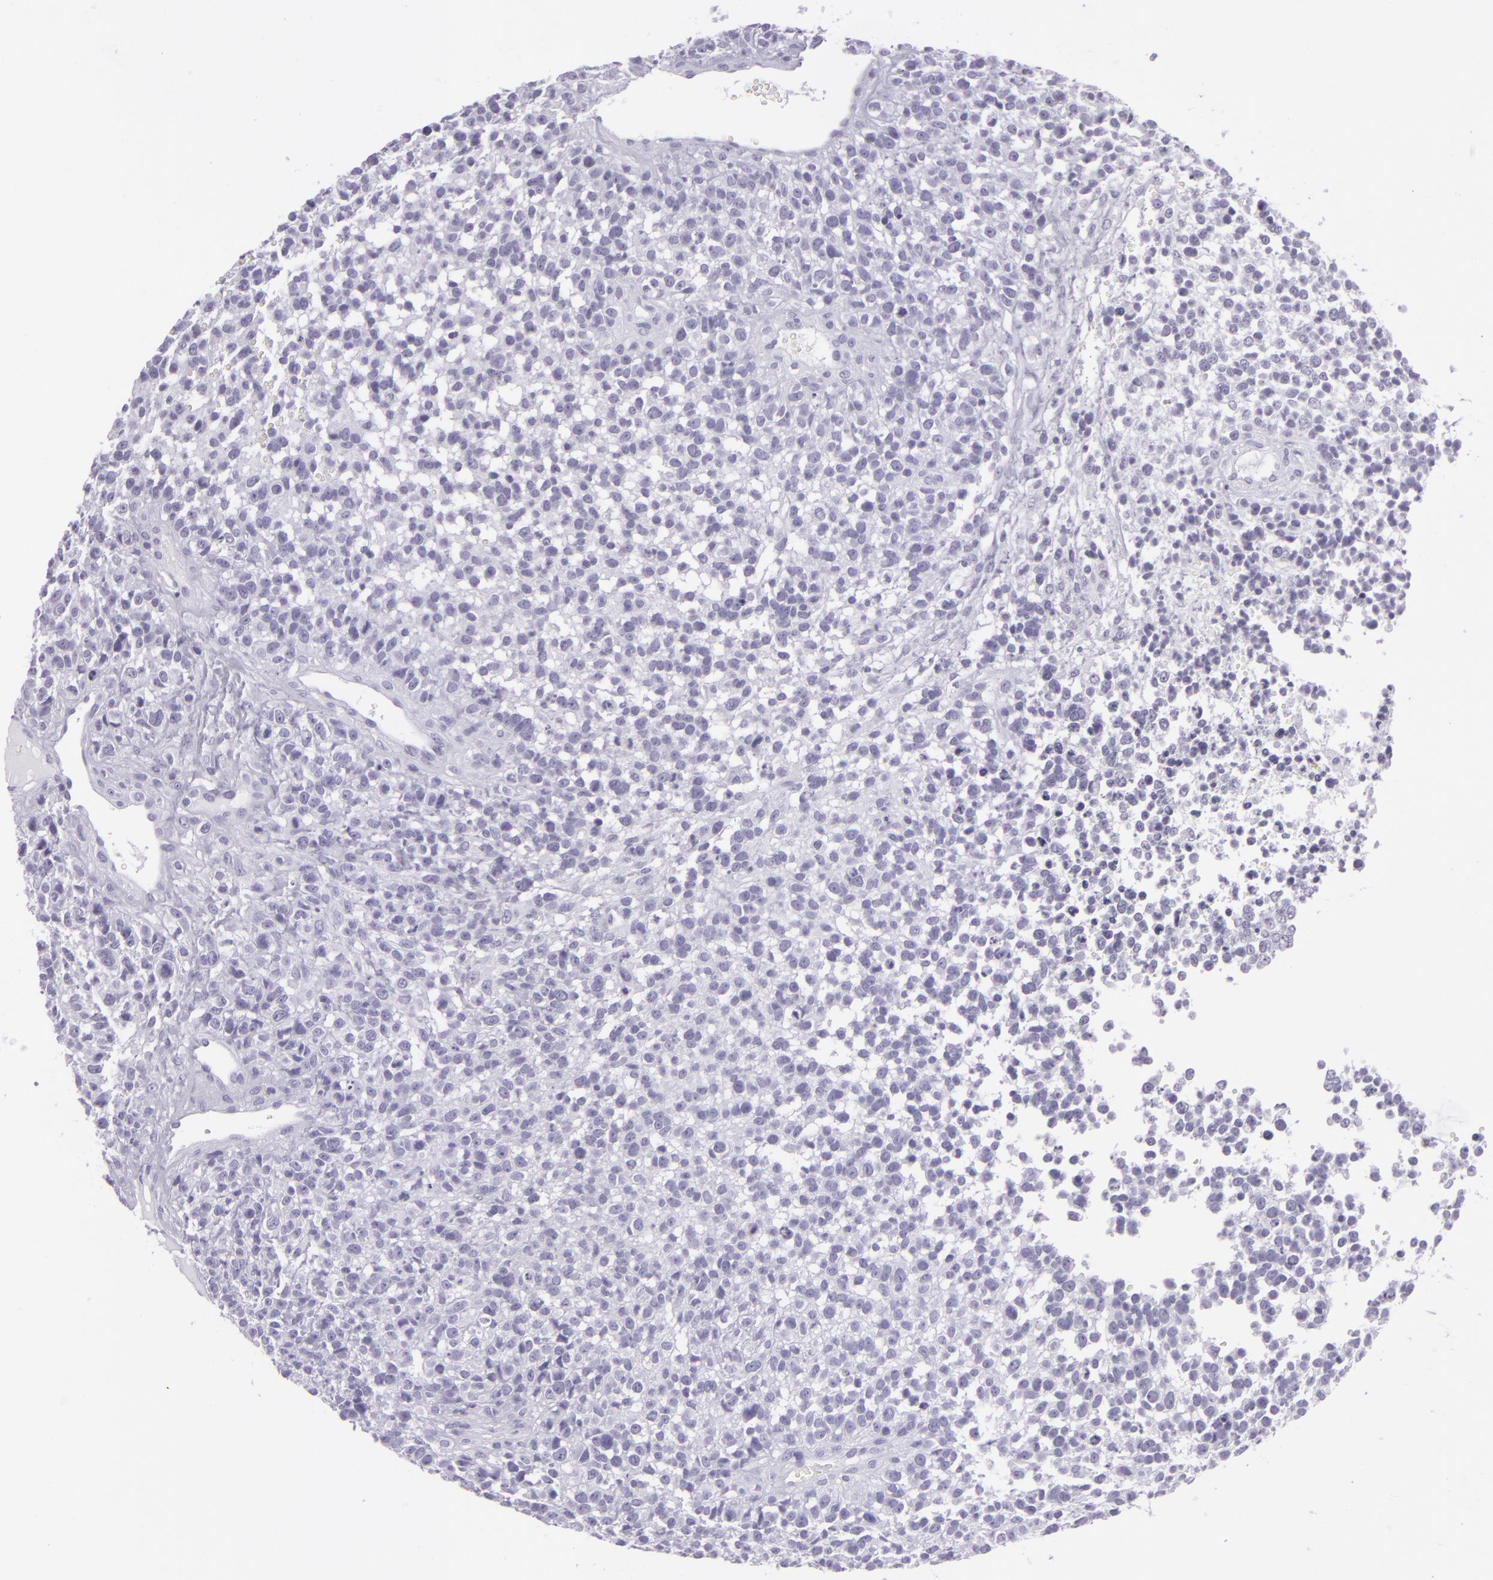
{"staining": {"intensity": "negative", "quantity": "none", "location": "none"}, "tissue": "glioma", "cell_type": "Tumor cells", "image_type": "cancer", "snomed": [{"axis": "morphology", "description": "Glioma, malignant, High grade"}, {"axis": "topography", "description": "Brain"}], "caption": "High power microscopy photomicrograph of an immunohistochemistry micrograph of malignant high-grade glioma, revealing no significant expression in tumor cells.", "gene": "MUC6", "patient": {"sex": "male", "age": 66}}